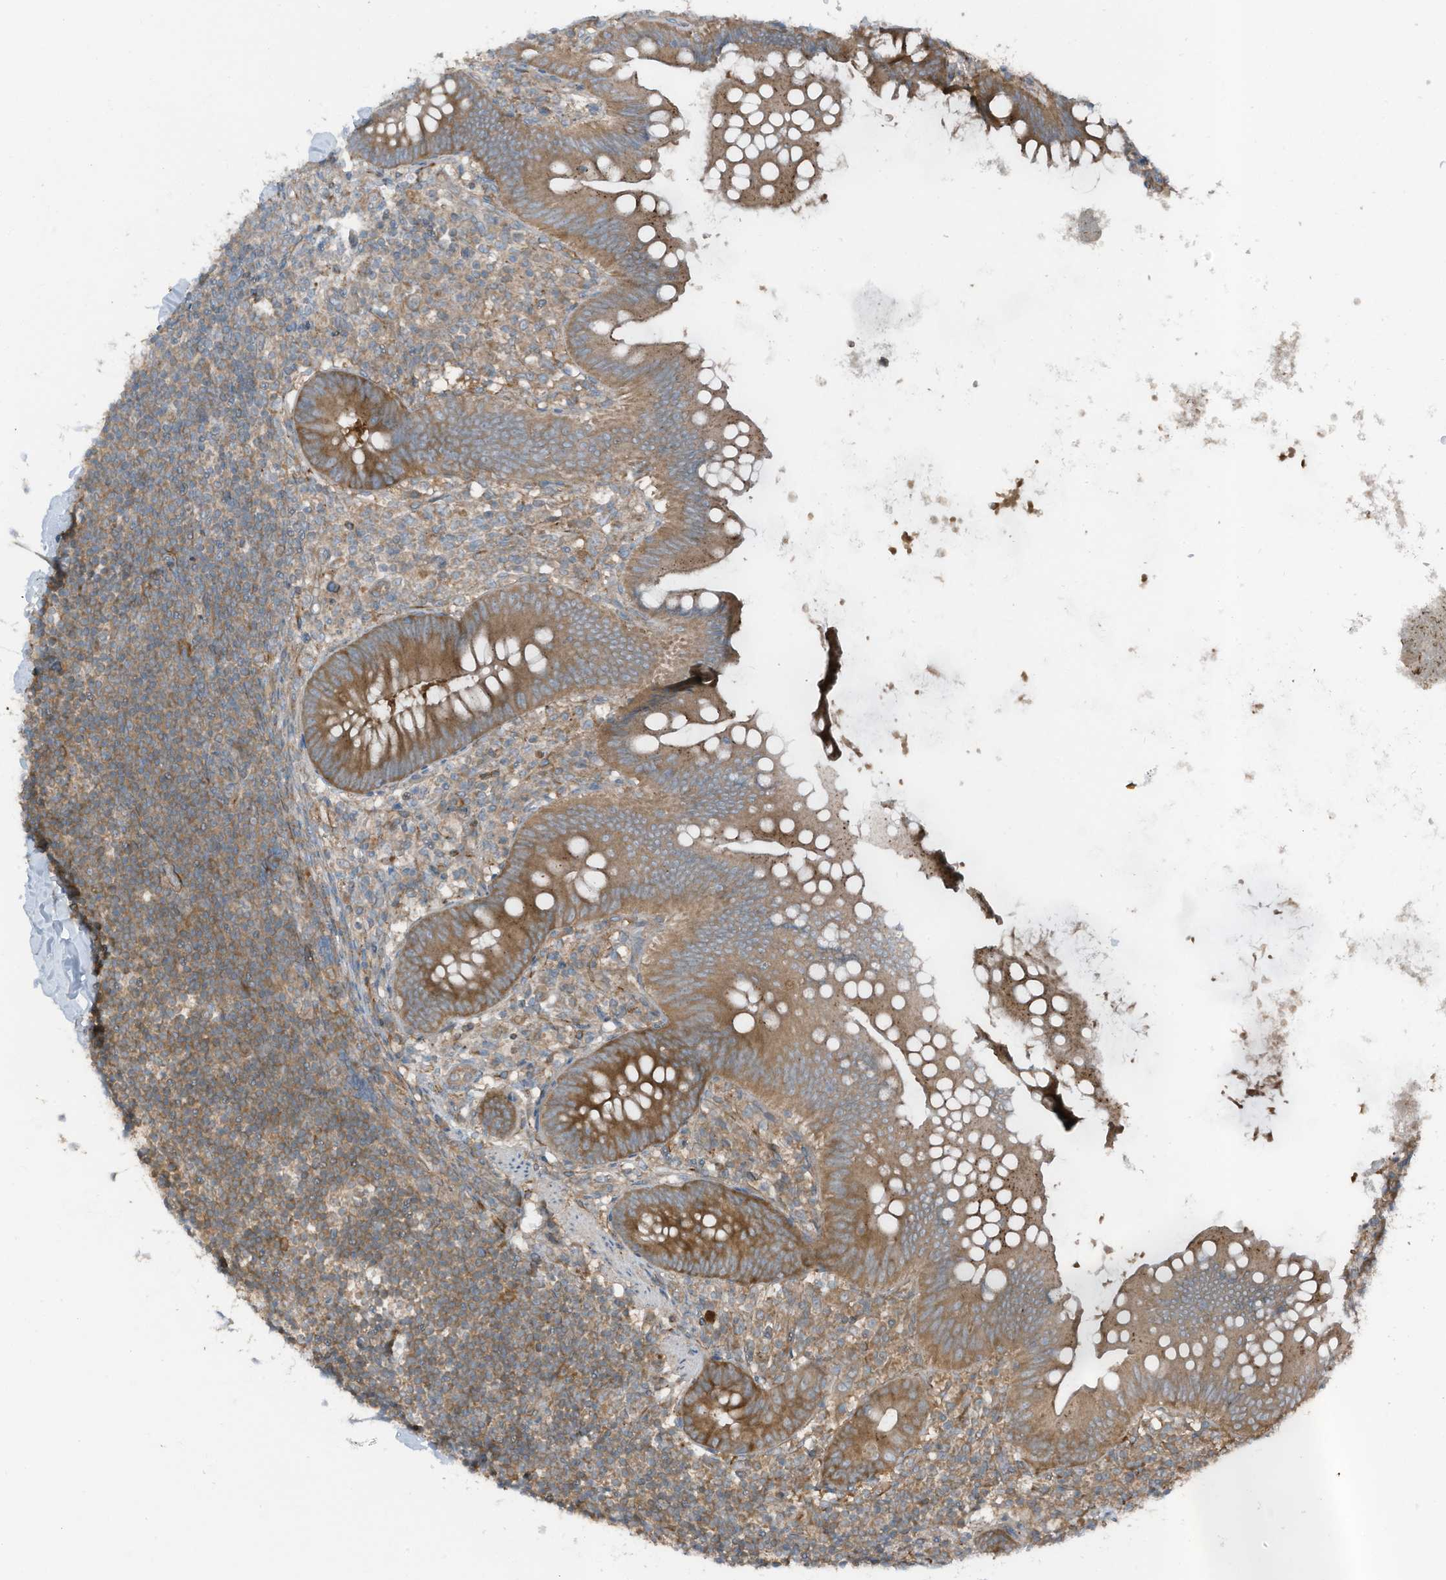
{"staining": {"intensity": "moderate", "quantity": ">75%", "location": "cytoplasmic/membranous"}, "tissue": "appendix", "cell_type": "Glandular cells", "image_type": "normal", "snomed": [{"axis": "morphology", "description": "Normal tissue, NOS"}, {"axis": "topography", "description": "Appendix"}], "caption": "High-power microscopy captured an immunohistochemistry (IHC) micrograph of unremarkable appendix, revealing moderate cytoplasmic/membranous staining in approximately >75% of glandular cells.", "gene": "TXNDC9", "patient": {"sex": "female", "age": 62}}